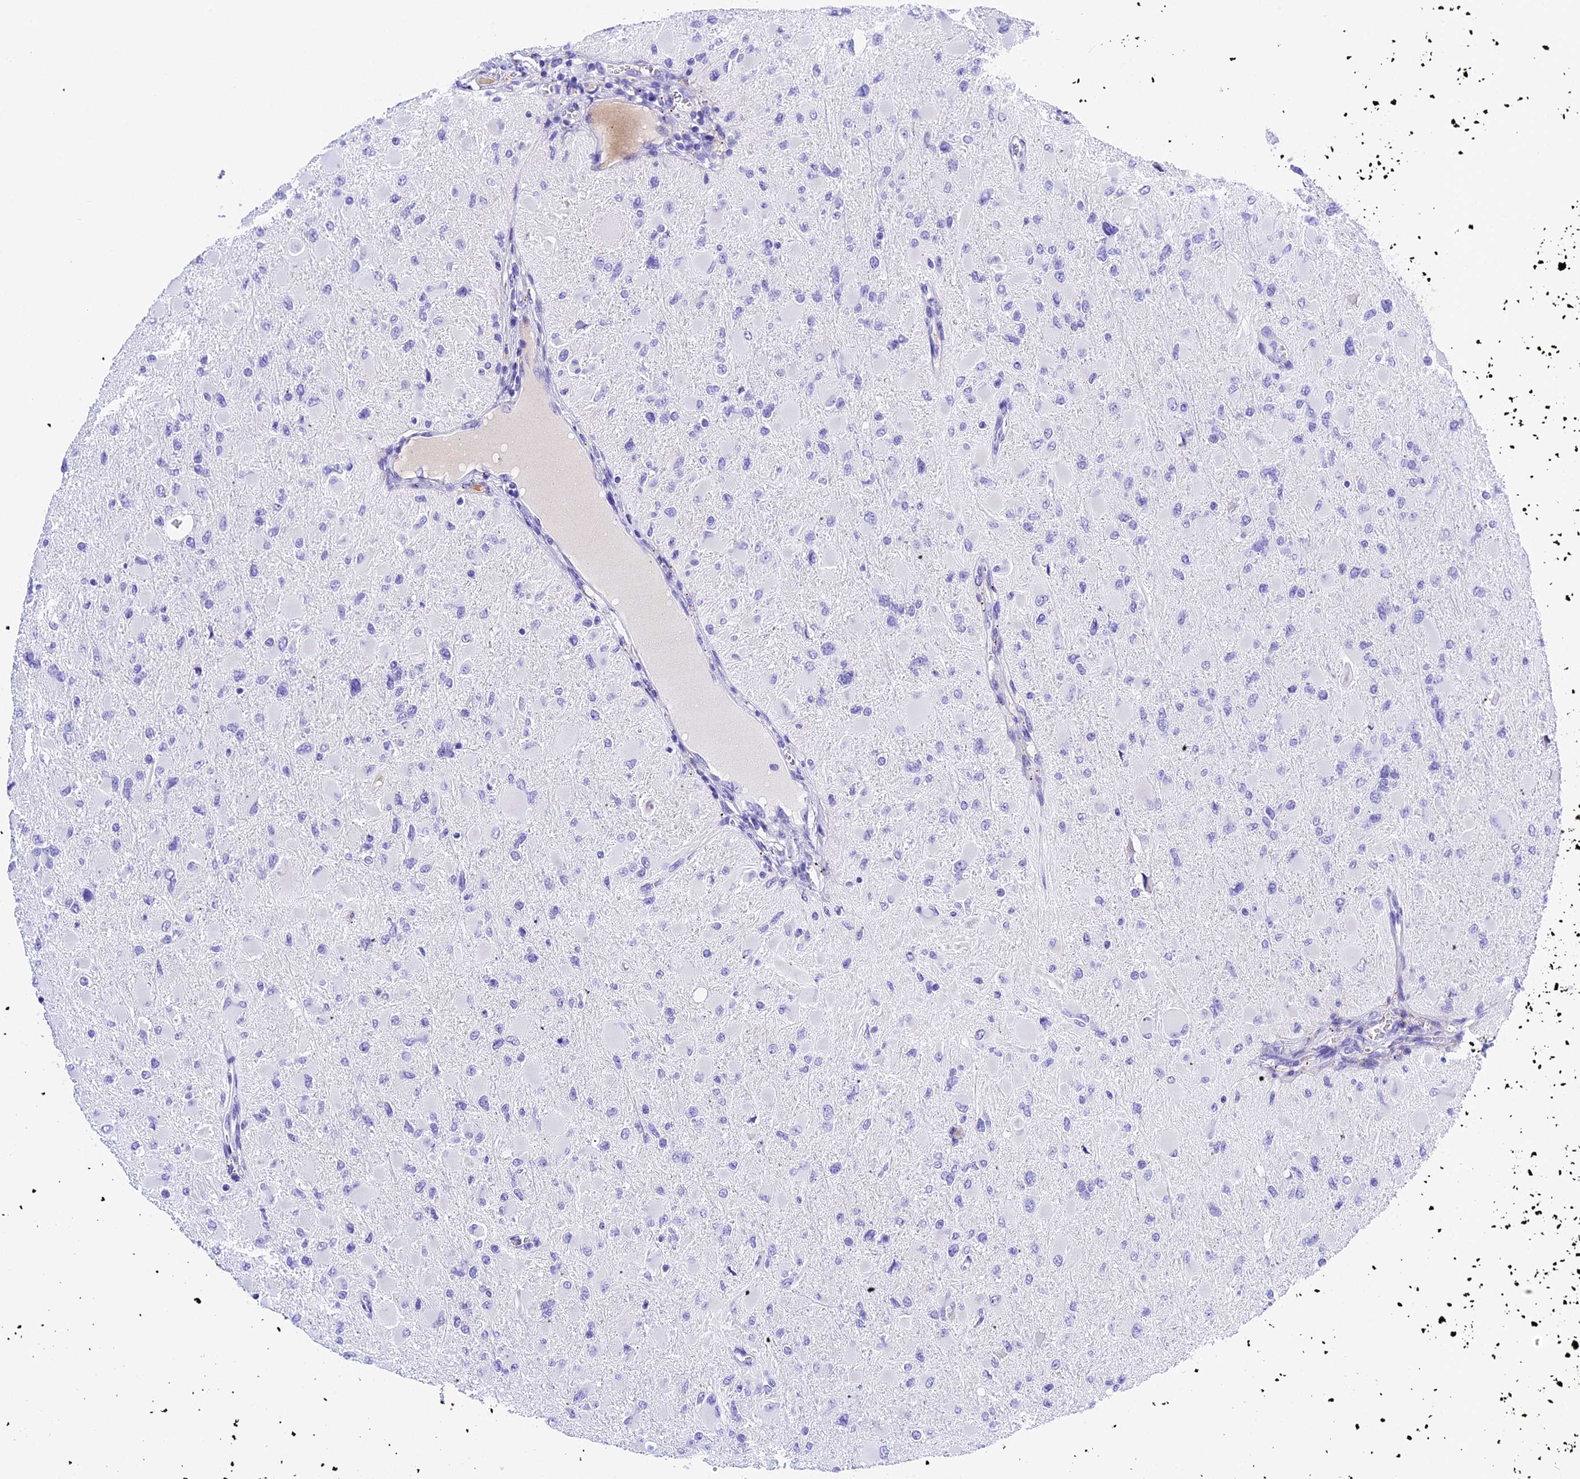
{"staining": {"intensity": "negative", "quantity": "none", "location": "none"}, "tissue": "glioma", "cell_type": "Tumor cells", "image_type": "cancer", "snomed": [{"axis": "morphology", "description": "Glioma, malignant, High grade"}, {"axis": "topography", "description": "Cerebral cortex"}], "caption": "Tumor cells are negative for brown protein staining in glioma. (DAB (3,3'-diaminobenzidine) immunohistochemistry visualized using brightfield microscopy, high magnification).", "gene": "PSG11", "patient": {"sex": "female", "age": 36}}